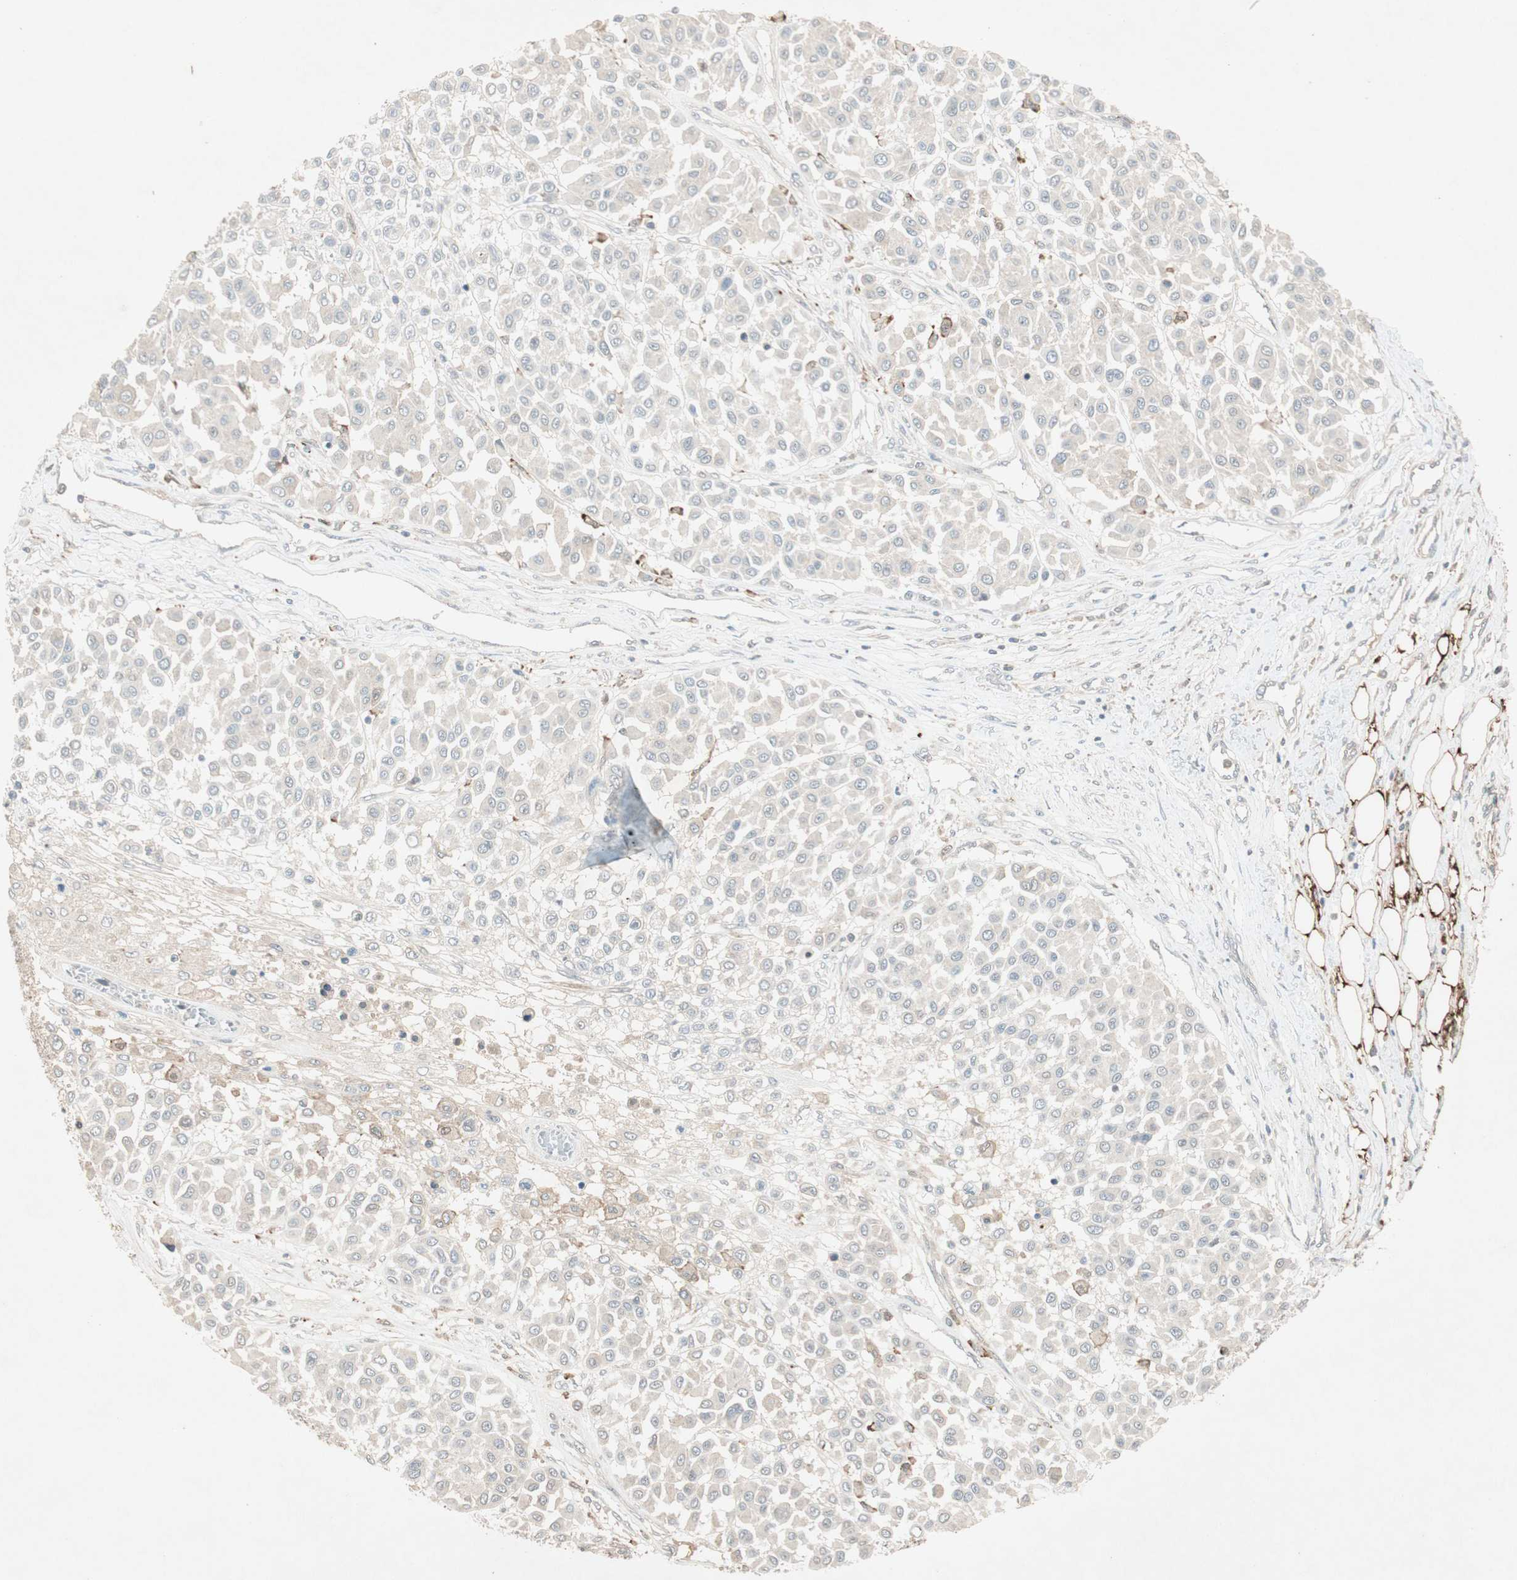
{"staining": {"intensity": "negative", "quantity": "none", "location": "none"}, "tissue": "melanoma", "cell_type": "Tumor cells", "image_type": "cancer", "snomed": [{"axis": "morphology", "description": "Malignant melanoma, Metastatic site"}, {"axis": "topography", "description": "Soft tissue"}], "caption": "This image is of melanoma stained with IHC to label a protein in brown with the nuclei are counter-stained blue. There is no positivity in tumor cells. Brightfield microscopy of immunohistochemistry (IHC) stained with DAB (brown) and hematoxylin (blue), captured at high magnification.", "gene": "RNGTT", "patient": {"sex": "male", "age": 41}}